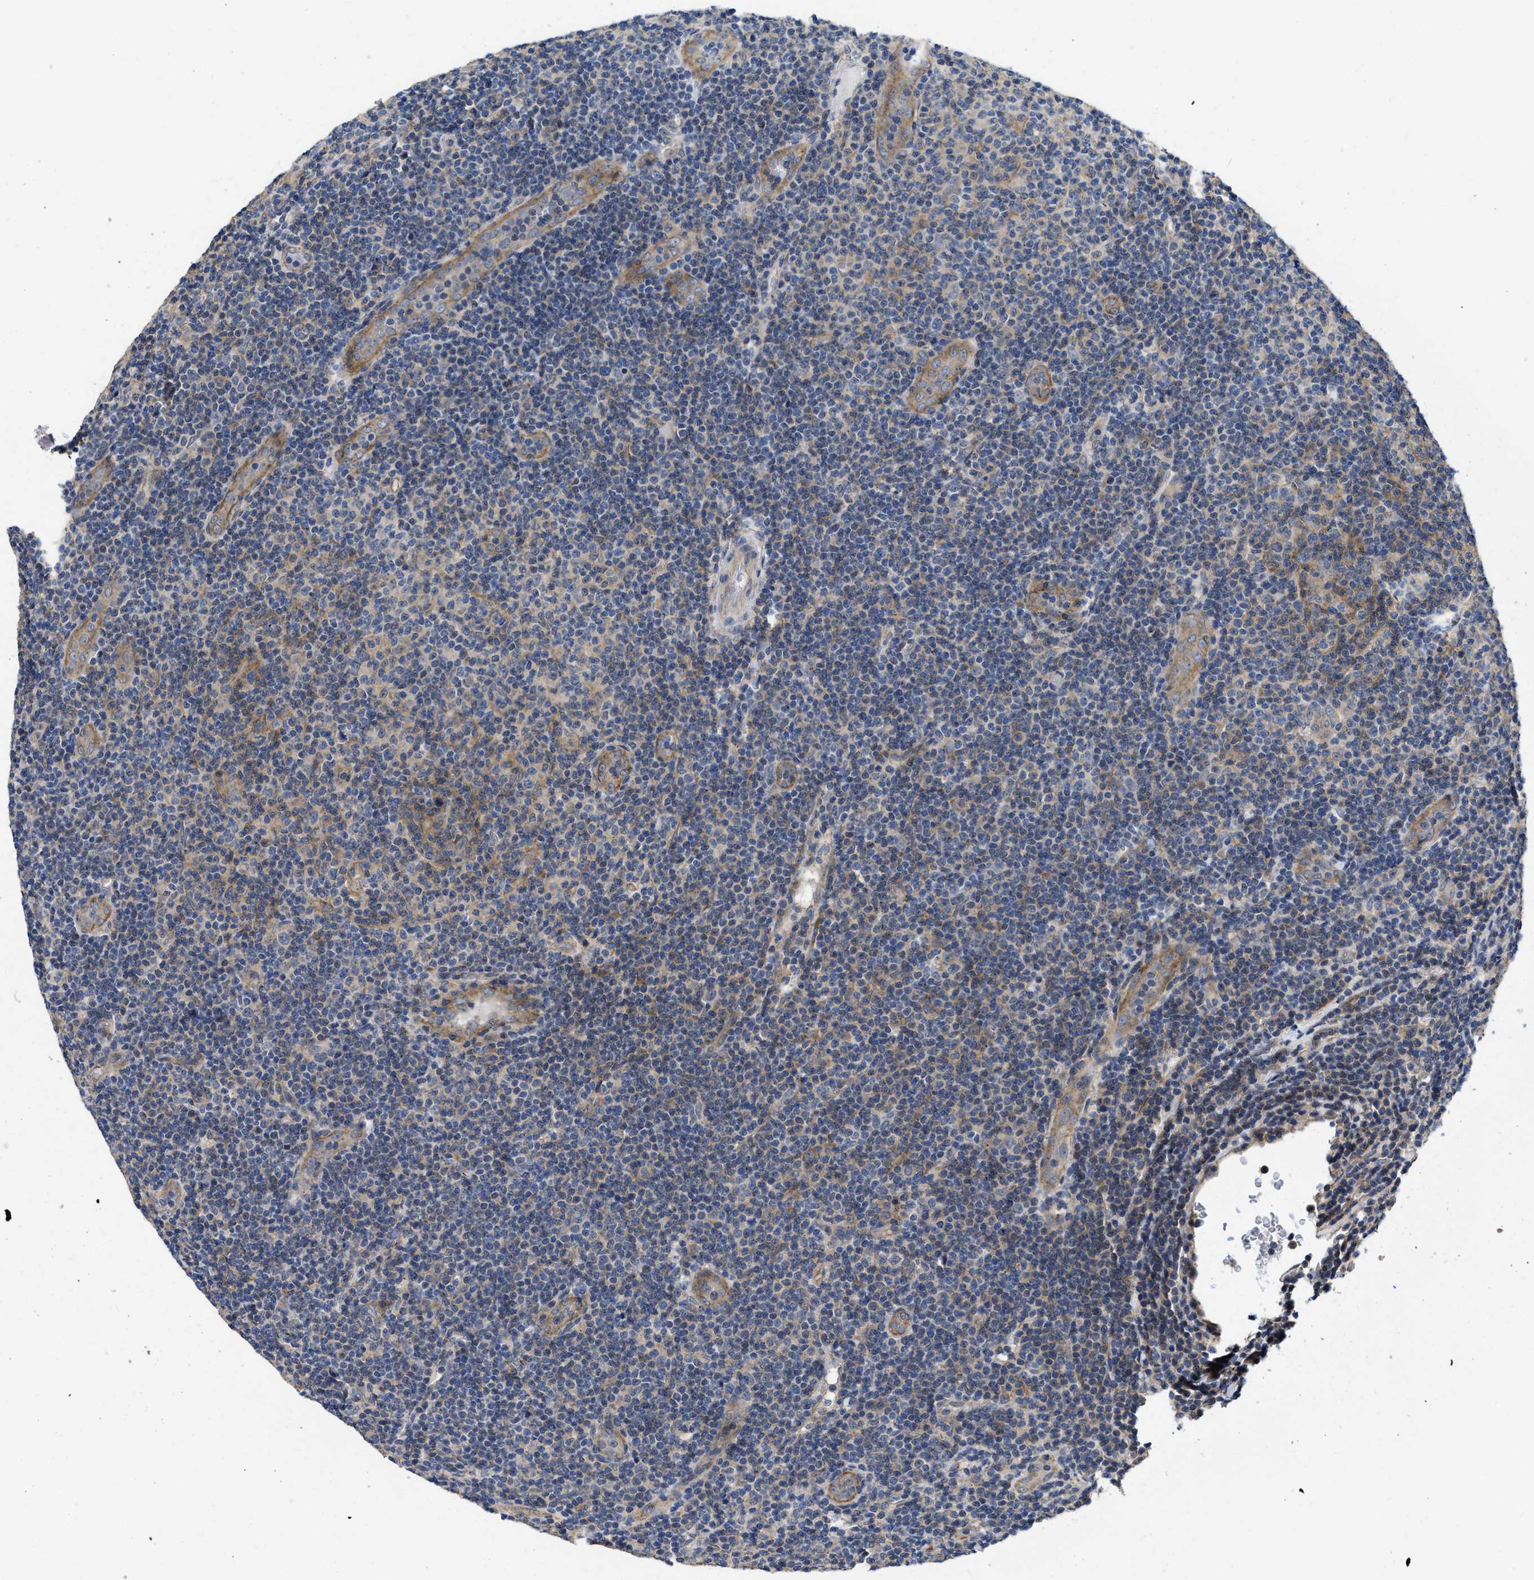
{"staining": {"intensity": "weak", "quantity": "<25%", "location": "cytoplasmic/membranous"}, "tissue": "lymphoma", "cell_type": "Tumor cells", "image_type": "cancer", "snomed": [{"axis": "morphology", "description": "Malignant lymphoma, non-Hodgkin's type, Low grade"}, {"axis": "topography", "description": "Lymph node"}], "caption": "An immunohistochemistry histopathology image of low-grade malignant lymphoma, non-Hodgkin's type is shown. There is no staining in tumor cells of low-grade malignant lymphoma, non-Hodgkin's type.", "gene": "PKD2", "patient": {"sex": "male", "age": 83}}